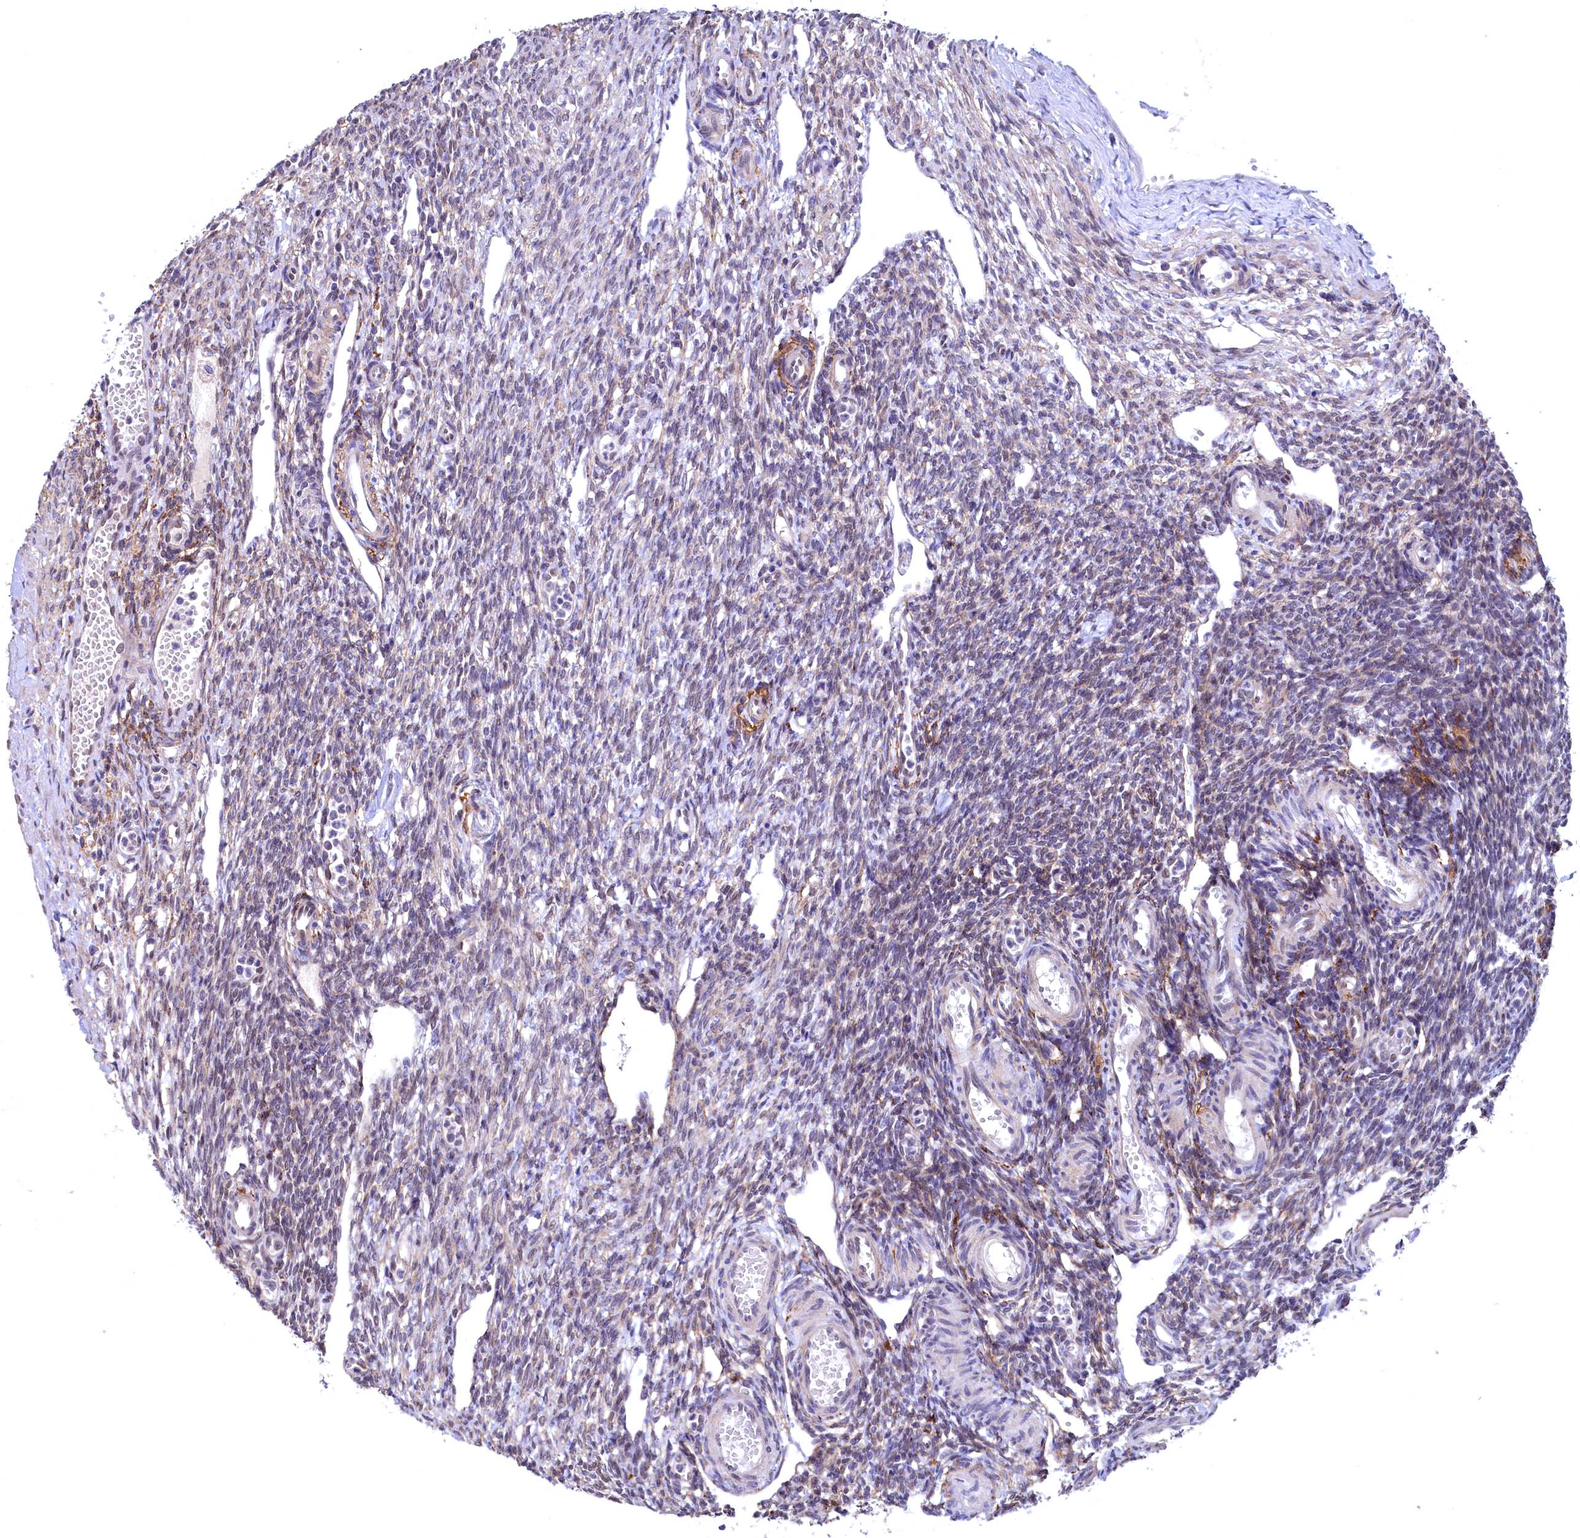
{"staining": {"intensity": "weak", "quantity": "25%-75%", "location": "nuclear"}, "tissue": "ovary", "cell_type": "Ovarian stroma cells", "image_type": "normal", "snomed": [{"axis": "morphology", "description": "Normal tissue, NOS"}, {"axis": "morphology", "description": "Cyst, NOS"}, {"axis": "topography", "description": "Ovary"}], "caption": "The image reveals immunohistochemical staining of benign ovary. There is weak nuclear positivity is present in about 25%-75% of ovarian stroma cells. The protein of interest is shown in brown color, while the nuclei are stained blue.", "gene": "FLYWCH2", "patient": {"sex": "female", "age": 33}}